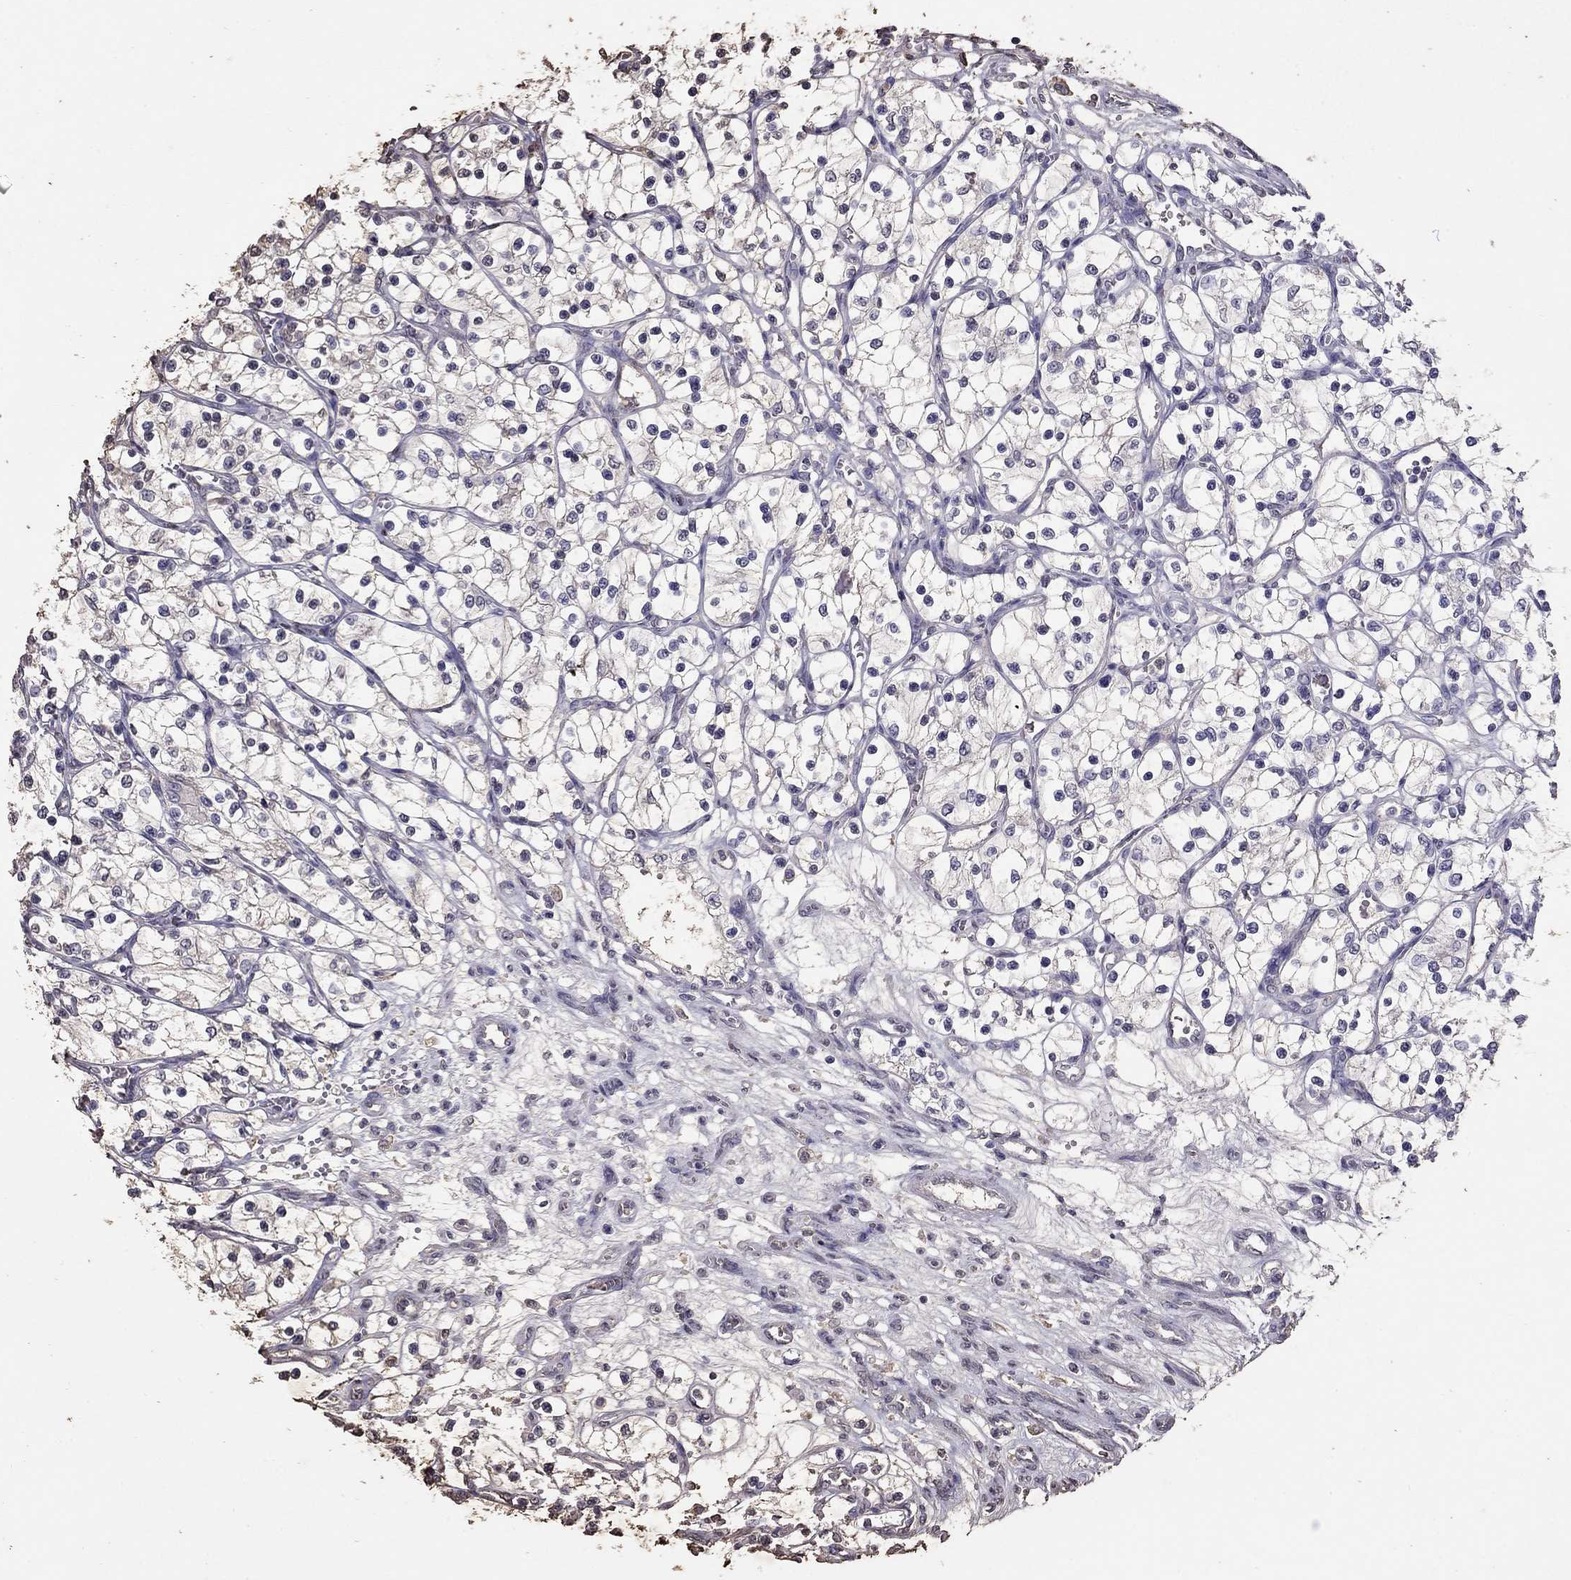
{"staining": {"intensity": "negative", "quantity": "none", "location": "none"}, "tissue": "renal cancer", "cell_type": "Tumor cells", "image_type": "cancer", "snomed": [{"axis": "morphology", "description": "Adenocarcinoma, NOS"}, {"axis": "topography", "description": "Kidney"}], "caption": "Renal adenocarcinoma was stained to show a protein in brown. There is no significant positivity in tumor cells.", "gene": "SUN3", "patient": {"sex": "female", "age": 69}}